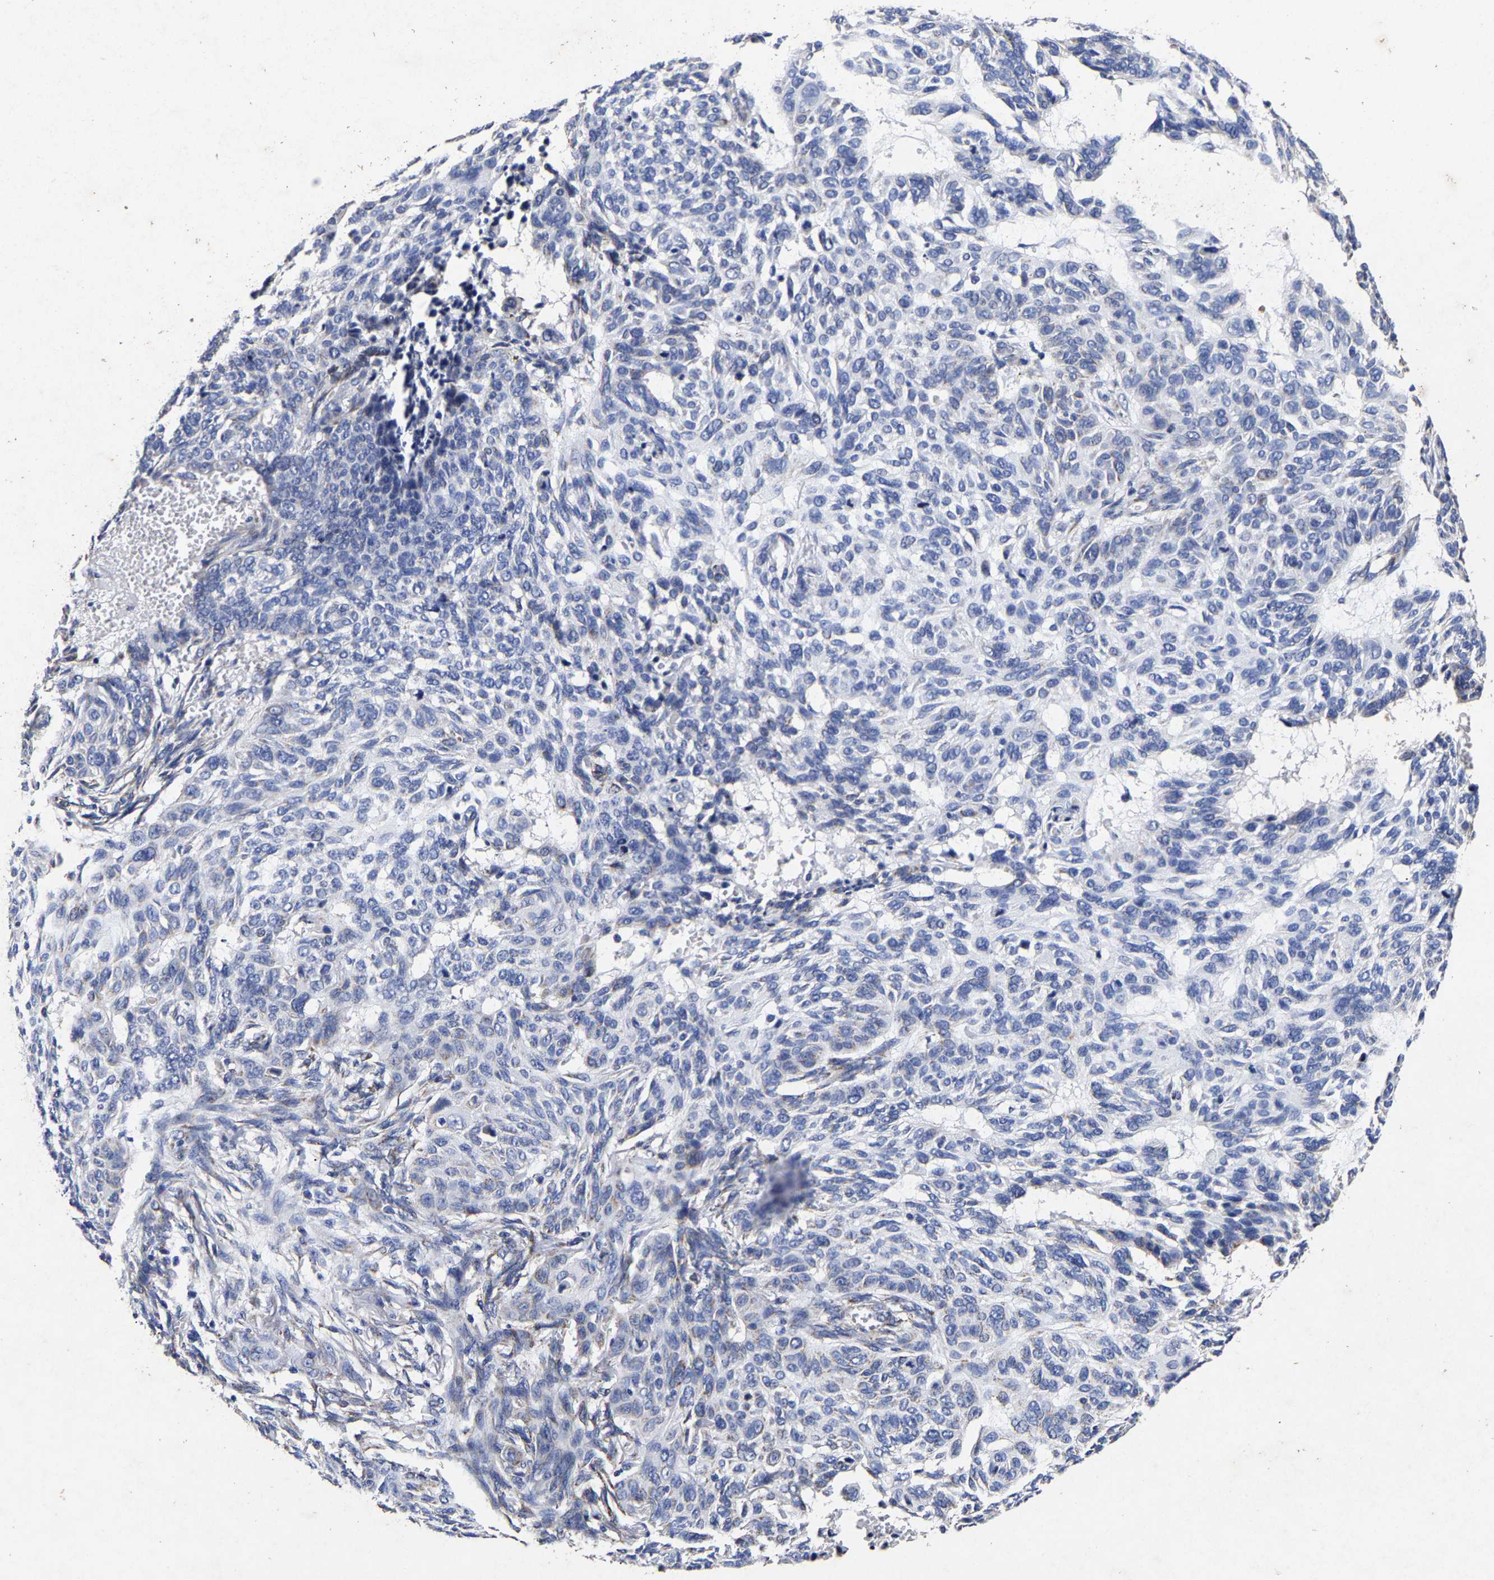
{"staining": {"intensity": "negative", "quantity": "none", "location": "none"}, "tissue": "skin cancer", "cell_type": "Tumor cells", "image_type": "cancer", "snomed": [{"axis": "morphology", "description": "Basal cell carcinoma"}, {"axis": "topography", "description": "Skin"}], "caption": "Tumor cells are negative for brown protein staining in skin cancer.", "gene": "AASS", "patient": {"sex": "male", "age": 85}}